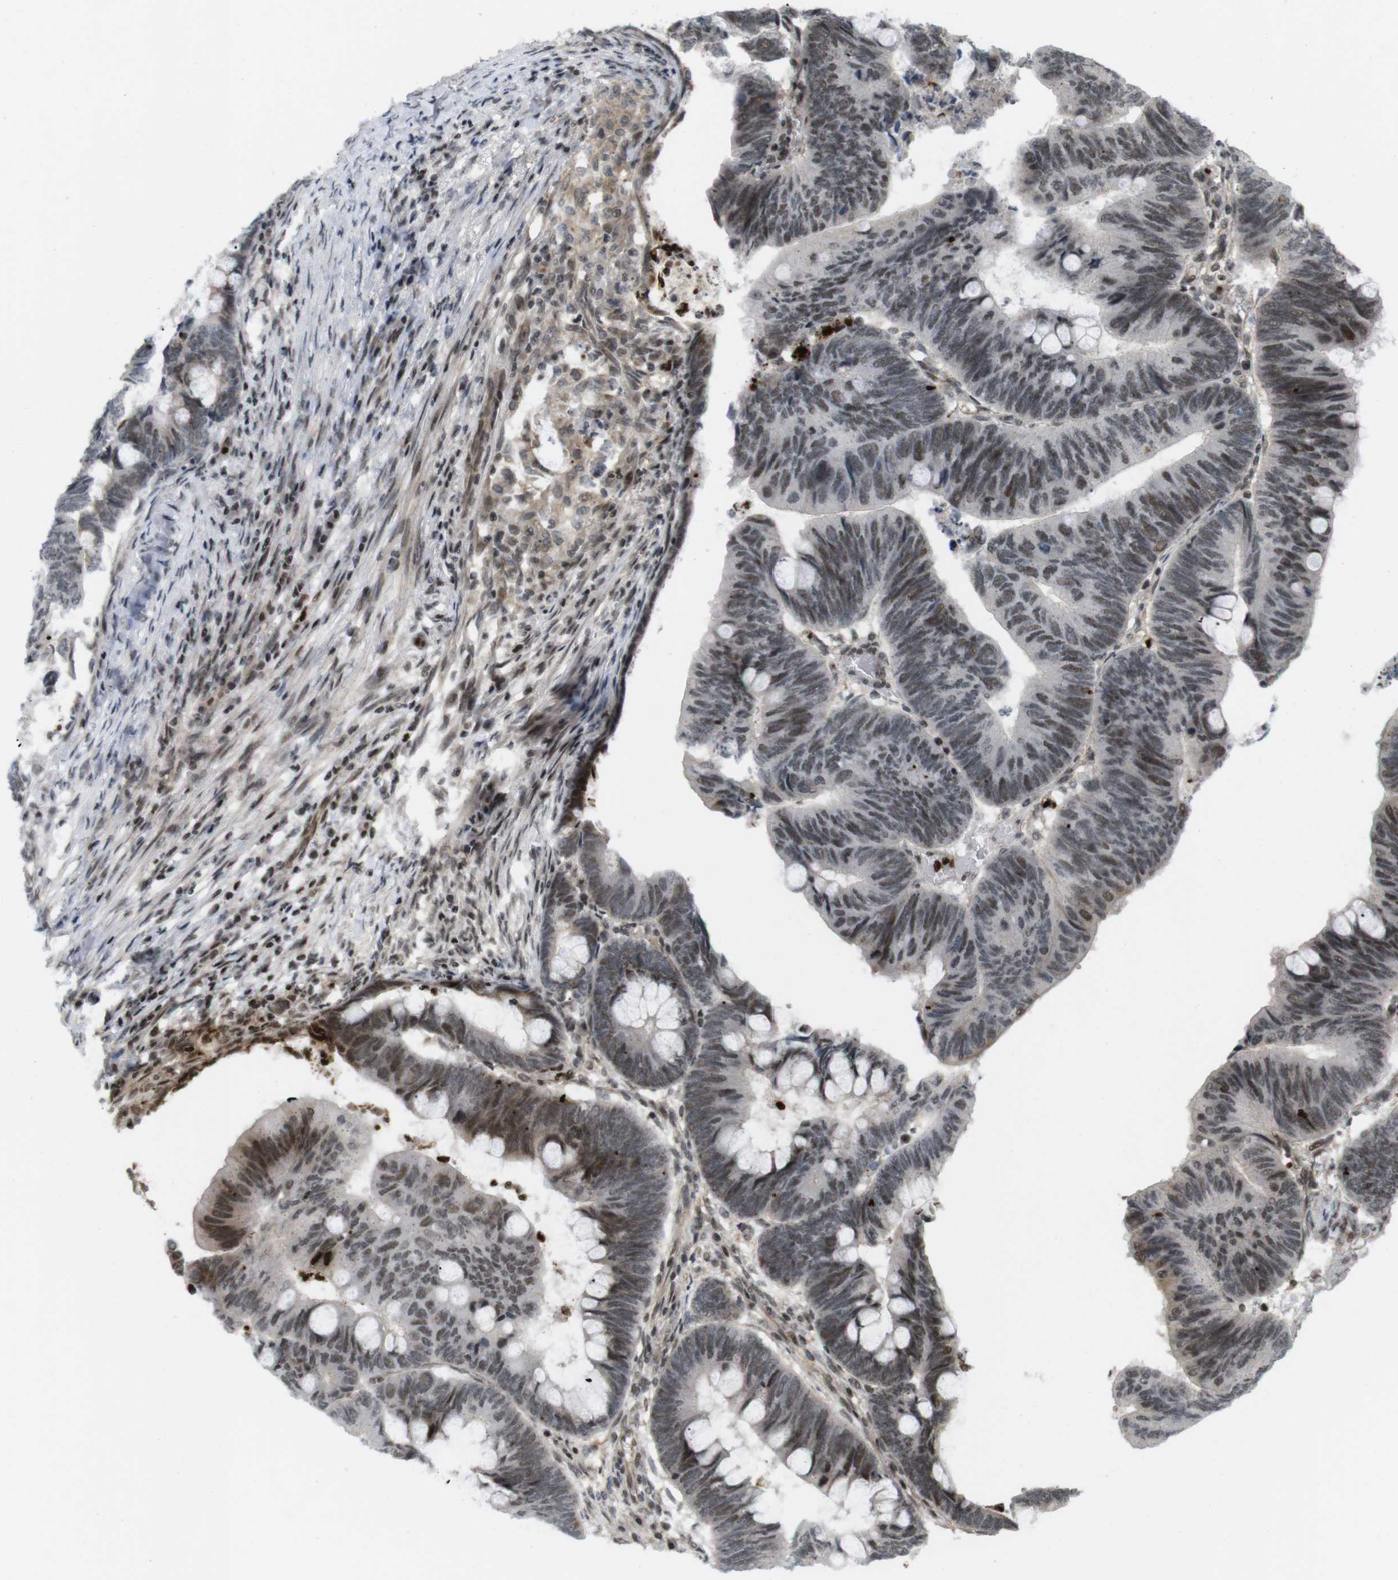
{"staining": {"intensity": "moderate", "quantity": "25%-75%", "location": "nuclear"}, "tissue": "colorectal cancer", "cell_type": "Tumor cells", "image_type": "cancer", "snomed": [{"axis": "morphology", "description": "Normal tissue, NOS"}, {"axis": "morphology", "description": "Adenocarcinoma, NOS"}, {"axis": "topography", "description": "Rectum"}, {"axis": "topography", "description": "Peripheral nerve tissue"}], "caption": "Human colorectal adenocarcinoma stained with a brown dye shows moderate nuclear positive staining in about 25%-75% of tumor cells.", "gene": "SP2", "patient": {"sex": "male", "age": 92}}